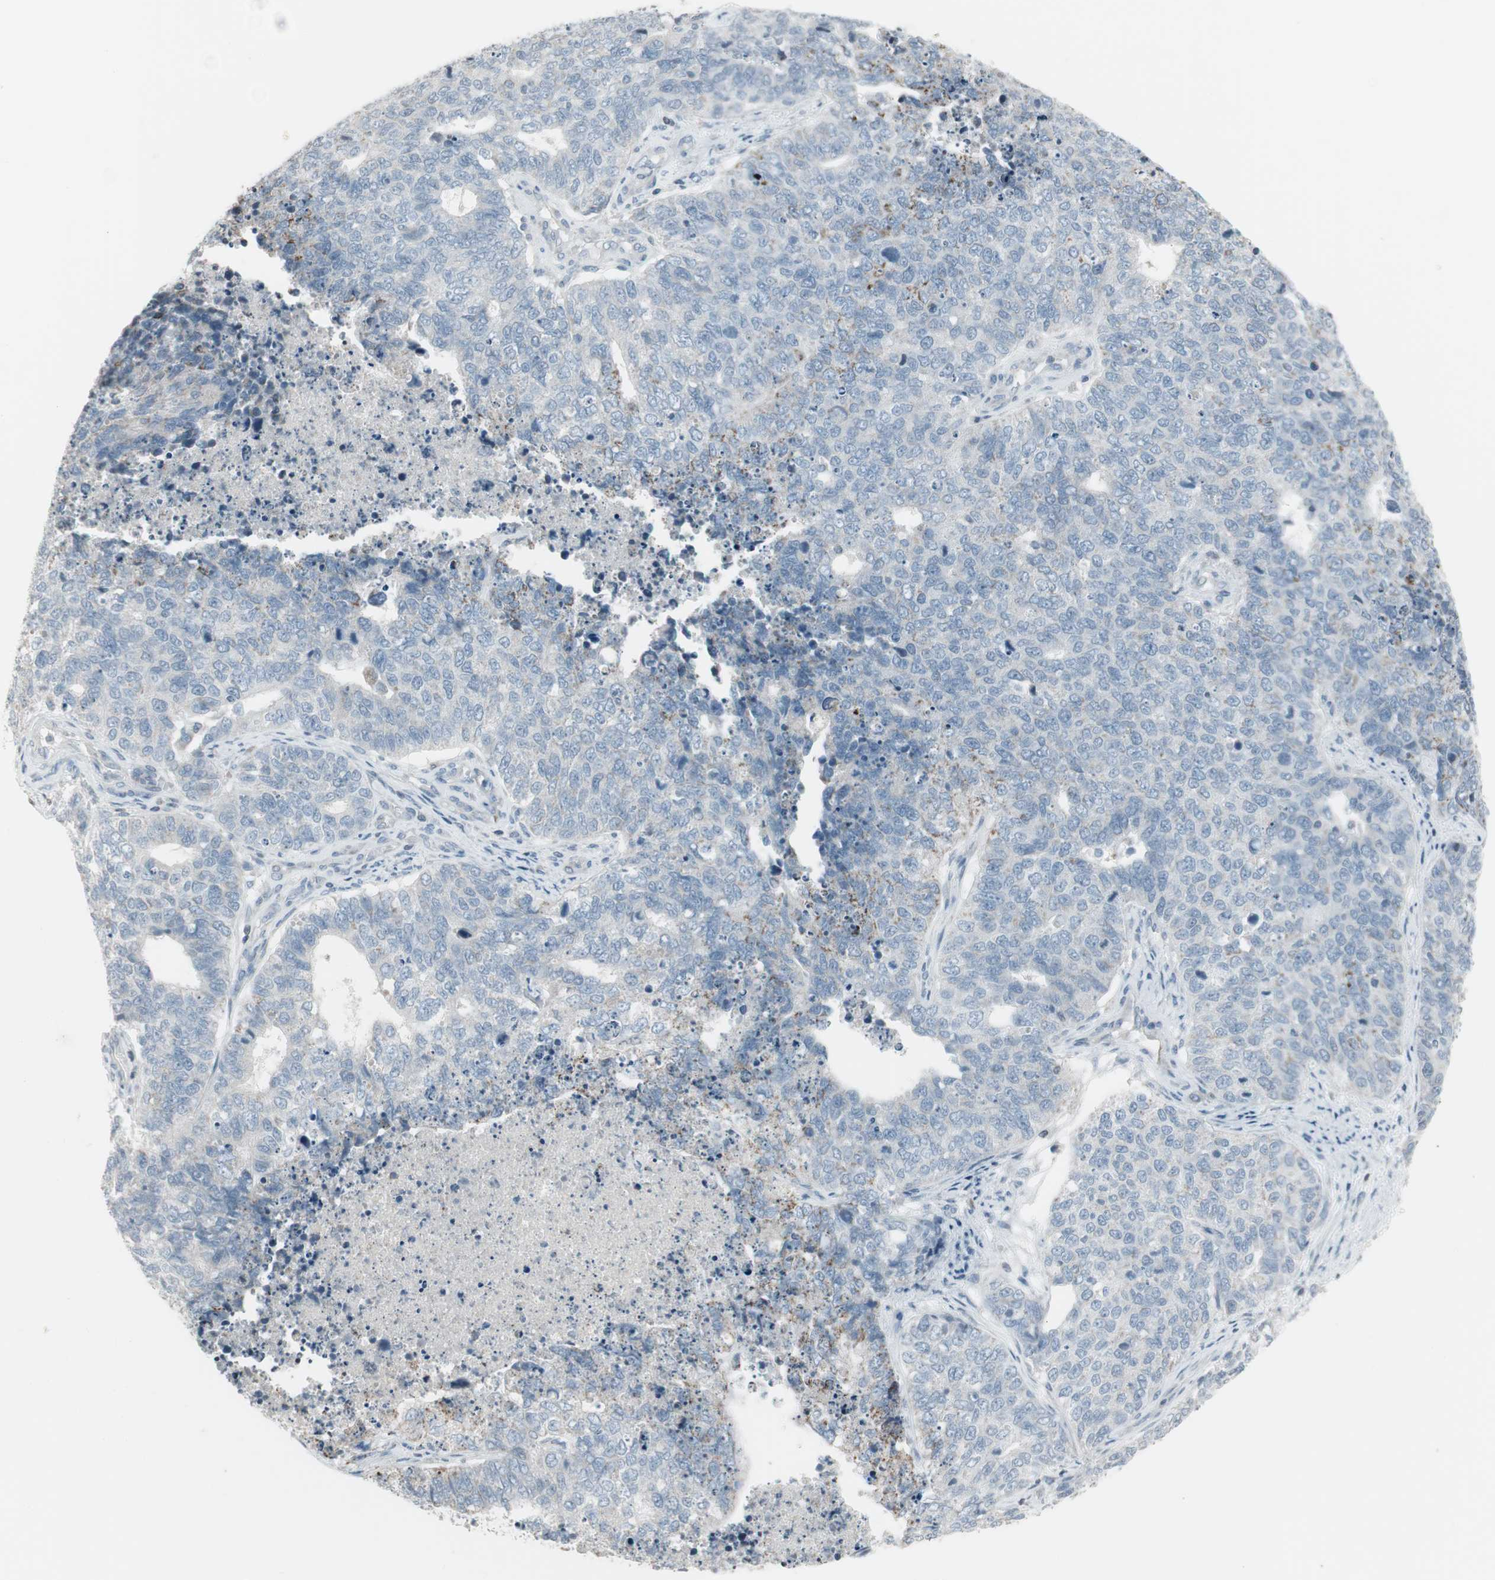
{"staining": {"intensity": "weak", "quantity": "<25%", "location": "cytoplasmic/membranous"}, "tissue": "cervical cancer", "cell_type": "Tumor cells", "image_type": "cancer", "snomed": [{"axis": "morphology", "description": "Squamous cell carcinoma, NOS"}, {"axis": "topography", "description": "Cervix"}], "caption": "Image shows no significant protein expression in tumor cells of cervical cancer (squamous cell carcinoma).", "gene": "ARG2", "patient": {"sex": "female", "age": 63}}